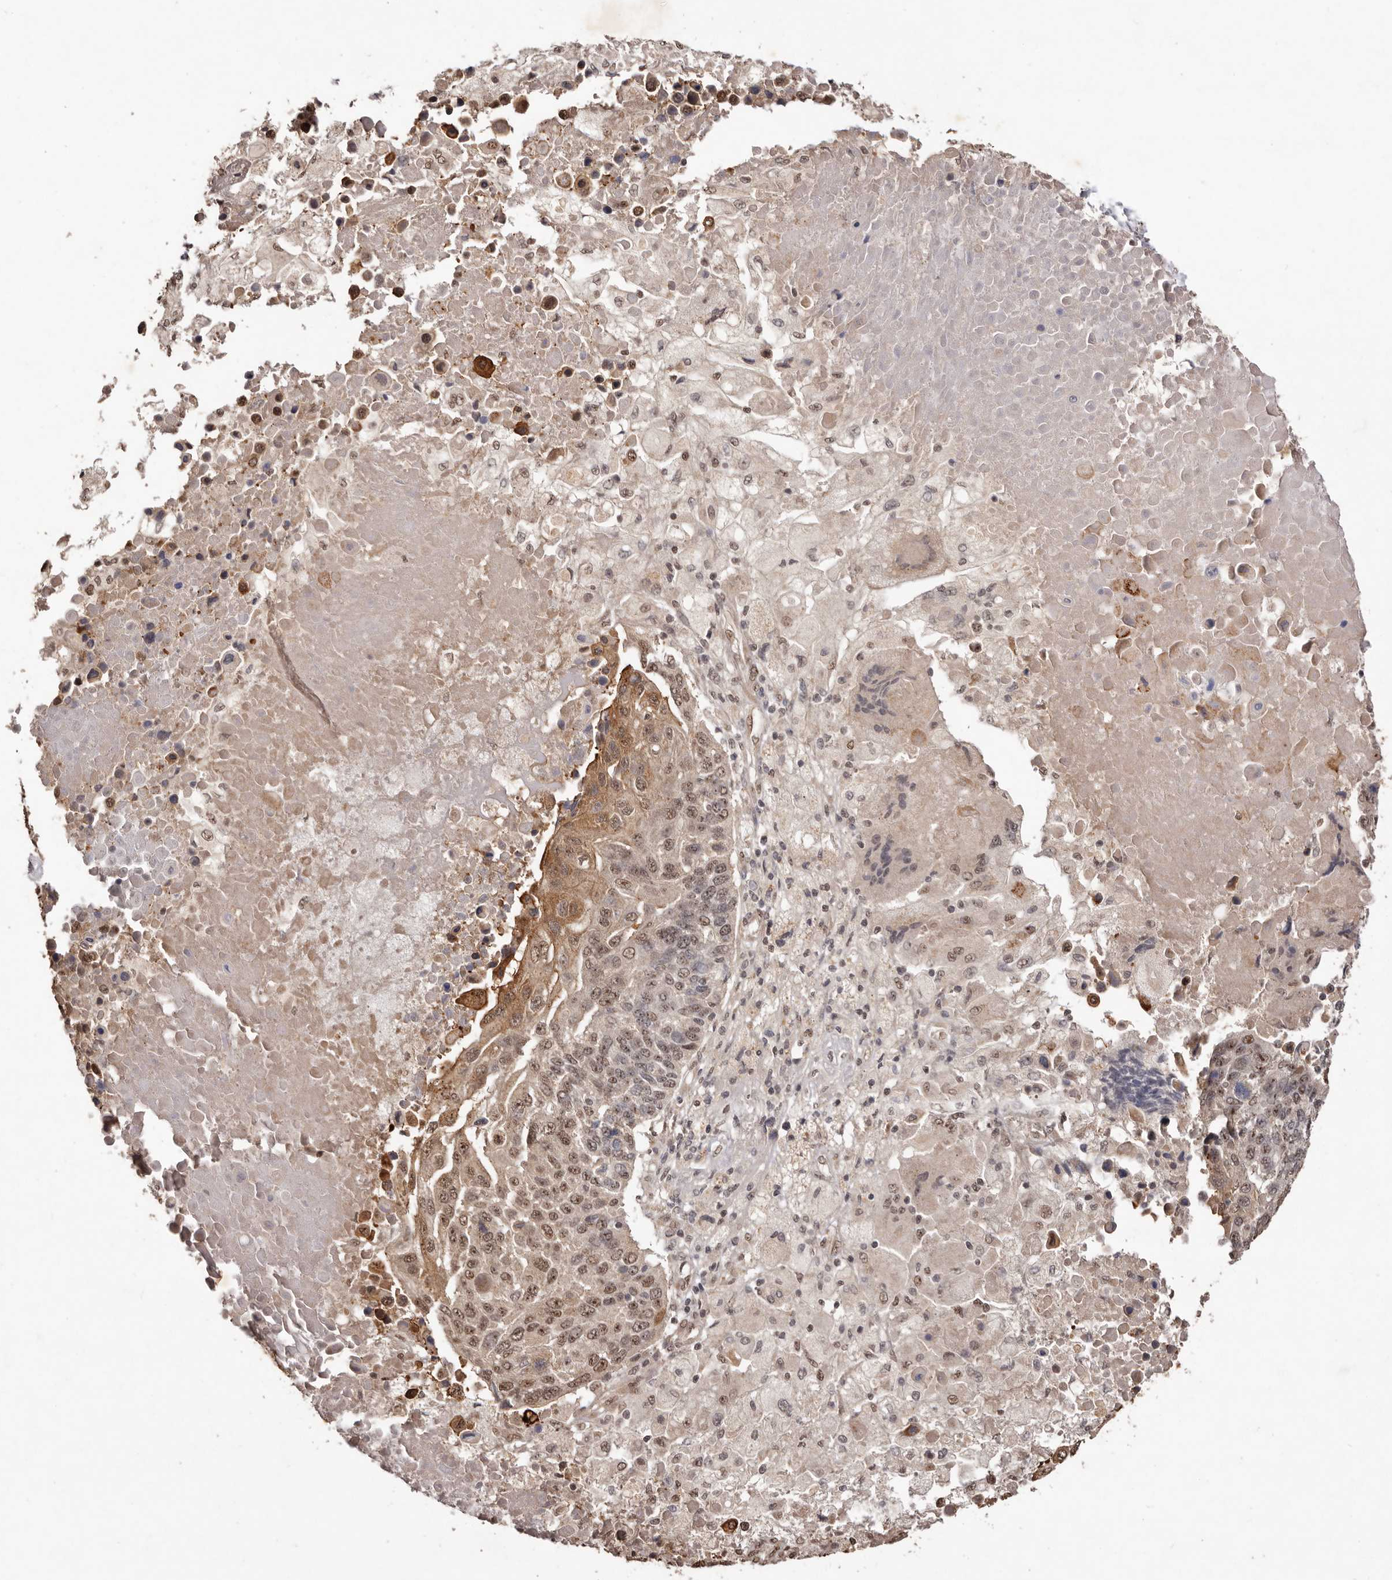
{"staining": {"intensity": "moderate", "quantity": ">75%", "location": "cytoplasmic/membranous,nuclear"}, "tissue": "lung cancer", "cell_type": "Tumor cells", "image_type": "cancer", "snomed": [{"axis": "morphology", "description": "Squamous cell carcinoma, NOS"}, {"axis": "topography", "description": "Lung"}], "caption": "Moderate cytoplasmic/membranous and nuclear staining is seen in about >75% of tumor cells in lung squamous cell carcinoma.", "gene": "NOTCH1", "patient": {"sex": "male", "age": 66}}